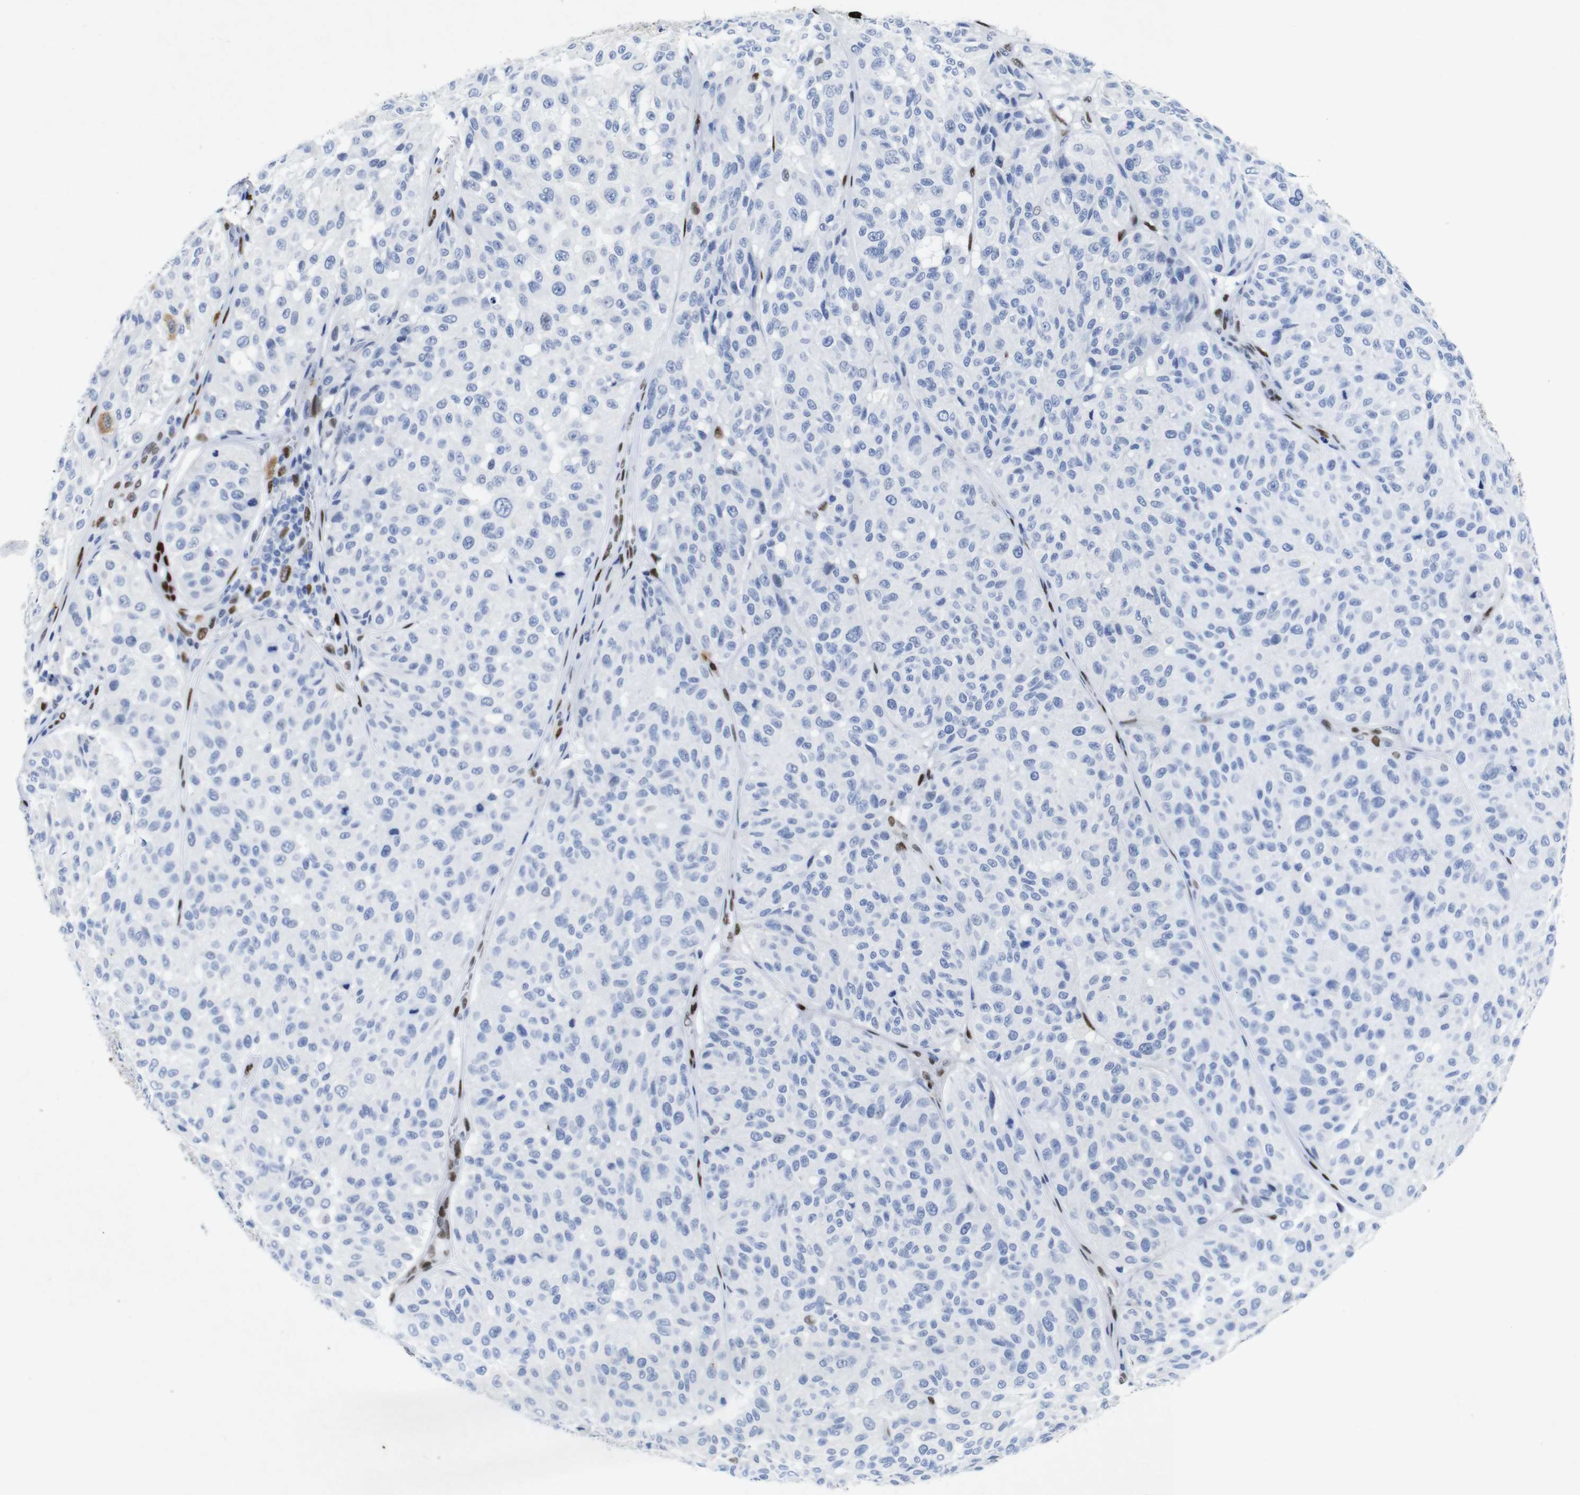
{"staining": {"intensity": "negative", "quantity": "none", "location": "none"}, "tissue": "melanoma", "cell_type": "Tumor cells", "image_type": "cancer", "snomed": [{"axis": "morphology", "description": "Malignant melanoma, NOS"}, {"axis": "topography", "description": "Skin"}], "caption": "Tumor cells are negative for brown protein staining in melanoma.", "gene": "FOSL2", "patient": {"sex": "female", "age": 46}}